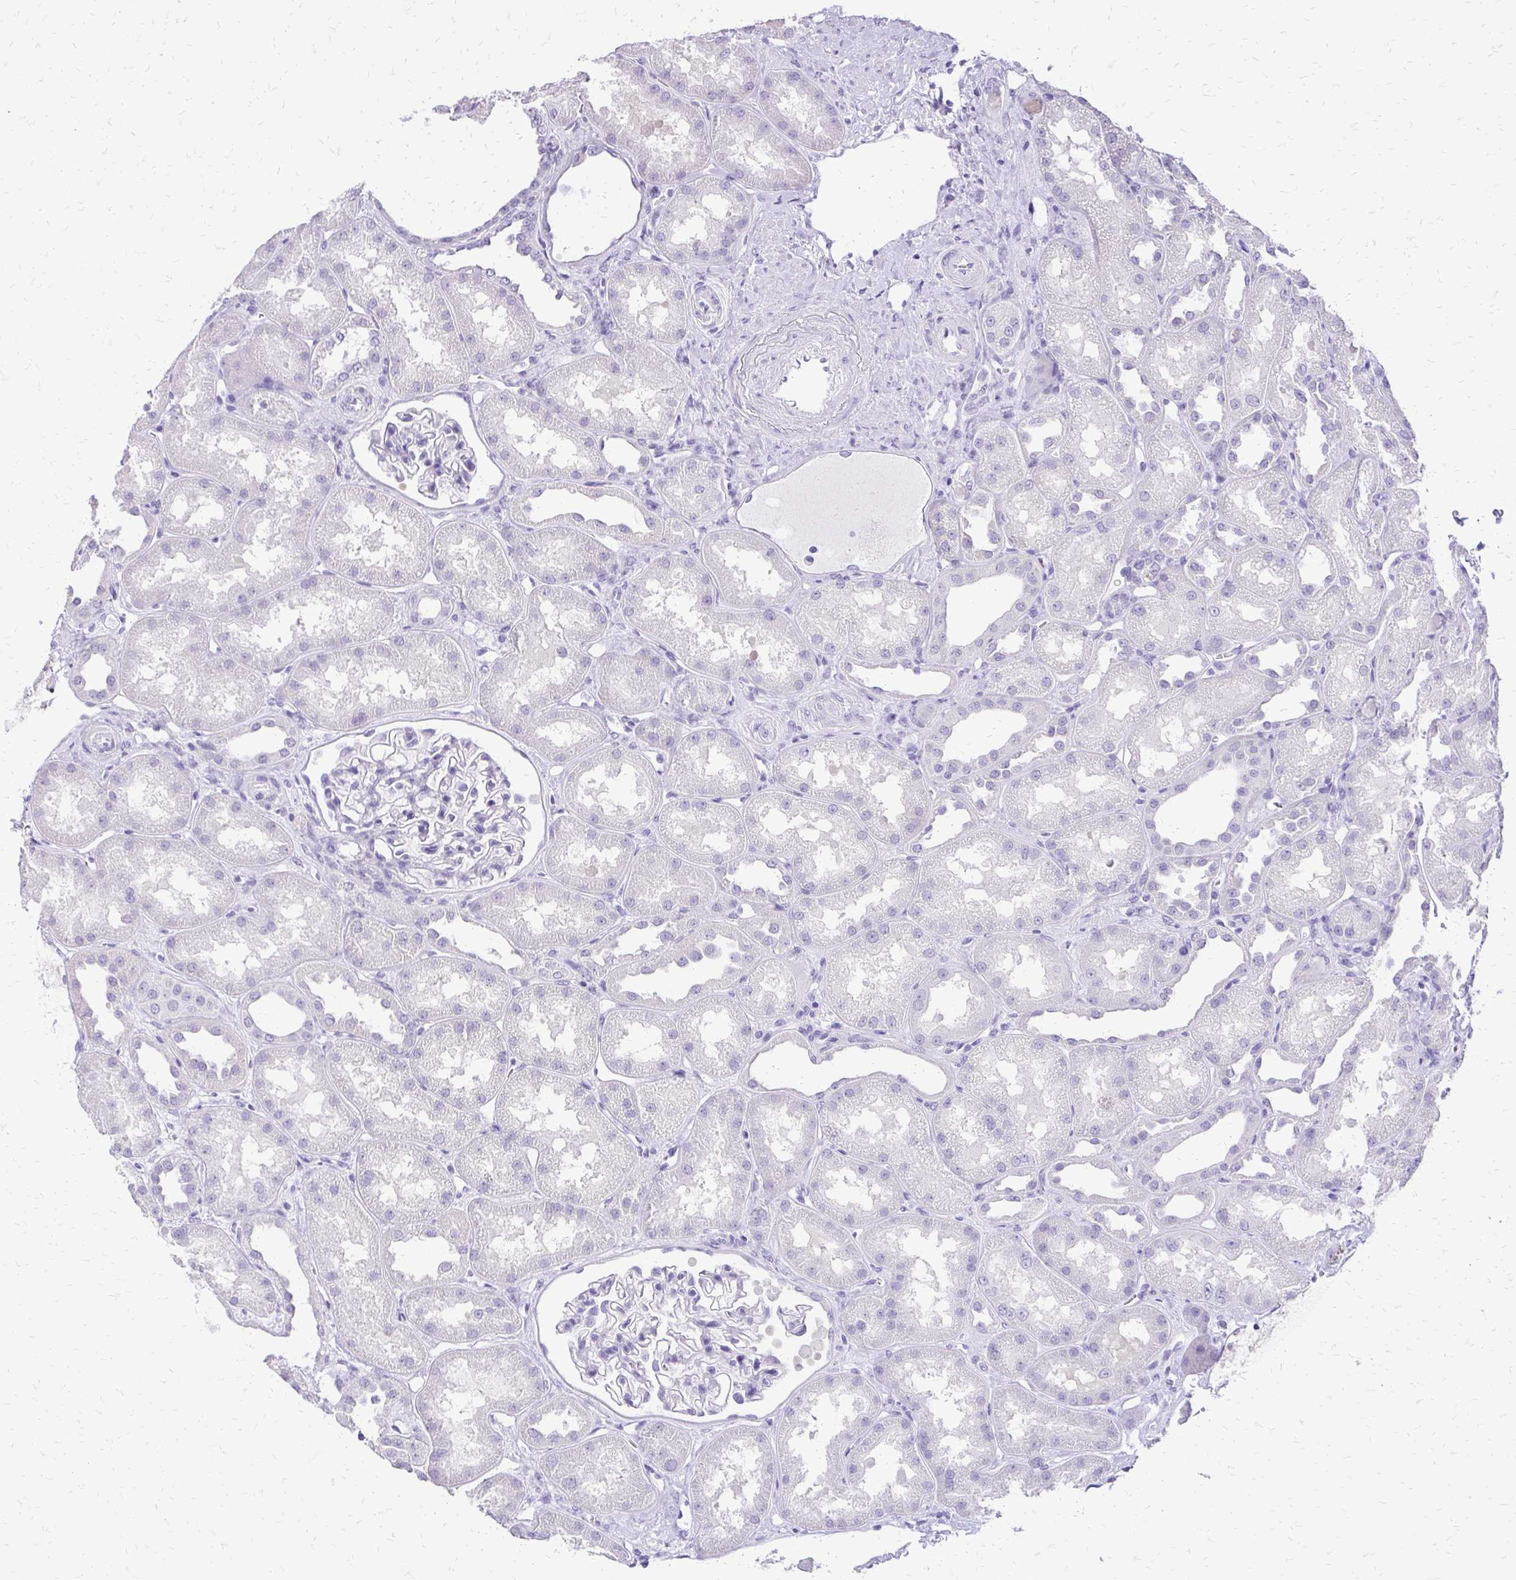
{"staining": {"intensity": "negative", "quantity": "none", "location": "none"}, "tissue": "kidney", "cell_type": "Cells in glomeruli", "image_type": "normal", "snomed": [{"axis": "morphology", "description": "Normal tissue, NOS"}, {"axis": "topography", "description": "Kidney"}], "caption": "A high-resolution image shows immunohistochemistry (IHC) staining of benign kidney, which displays no significant staining in cells in glomeruli.", "gene": "SLC32A1", "patient": {"sex": "male", "age": 61}}